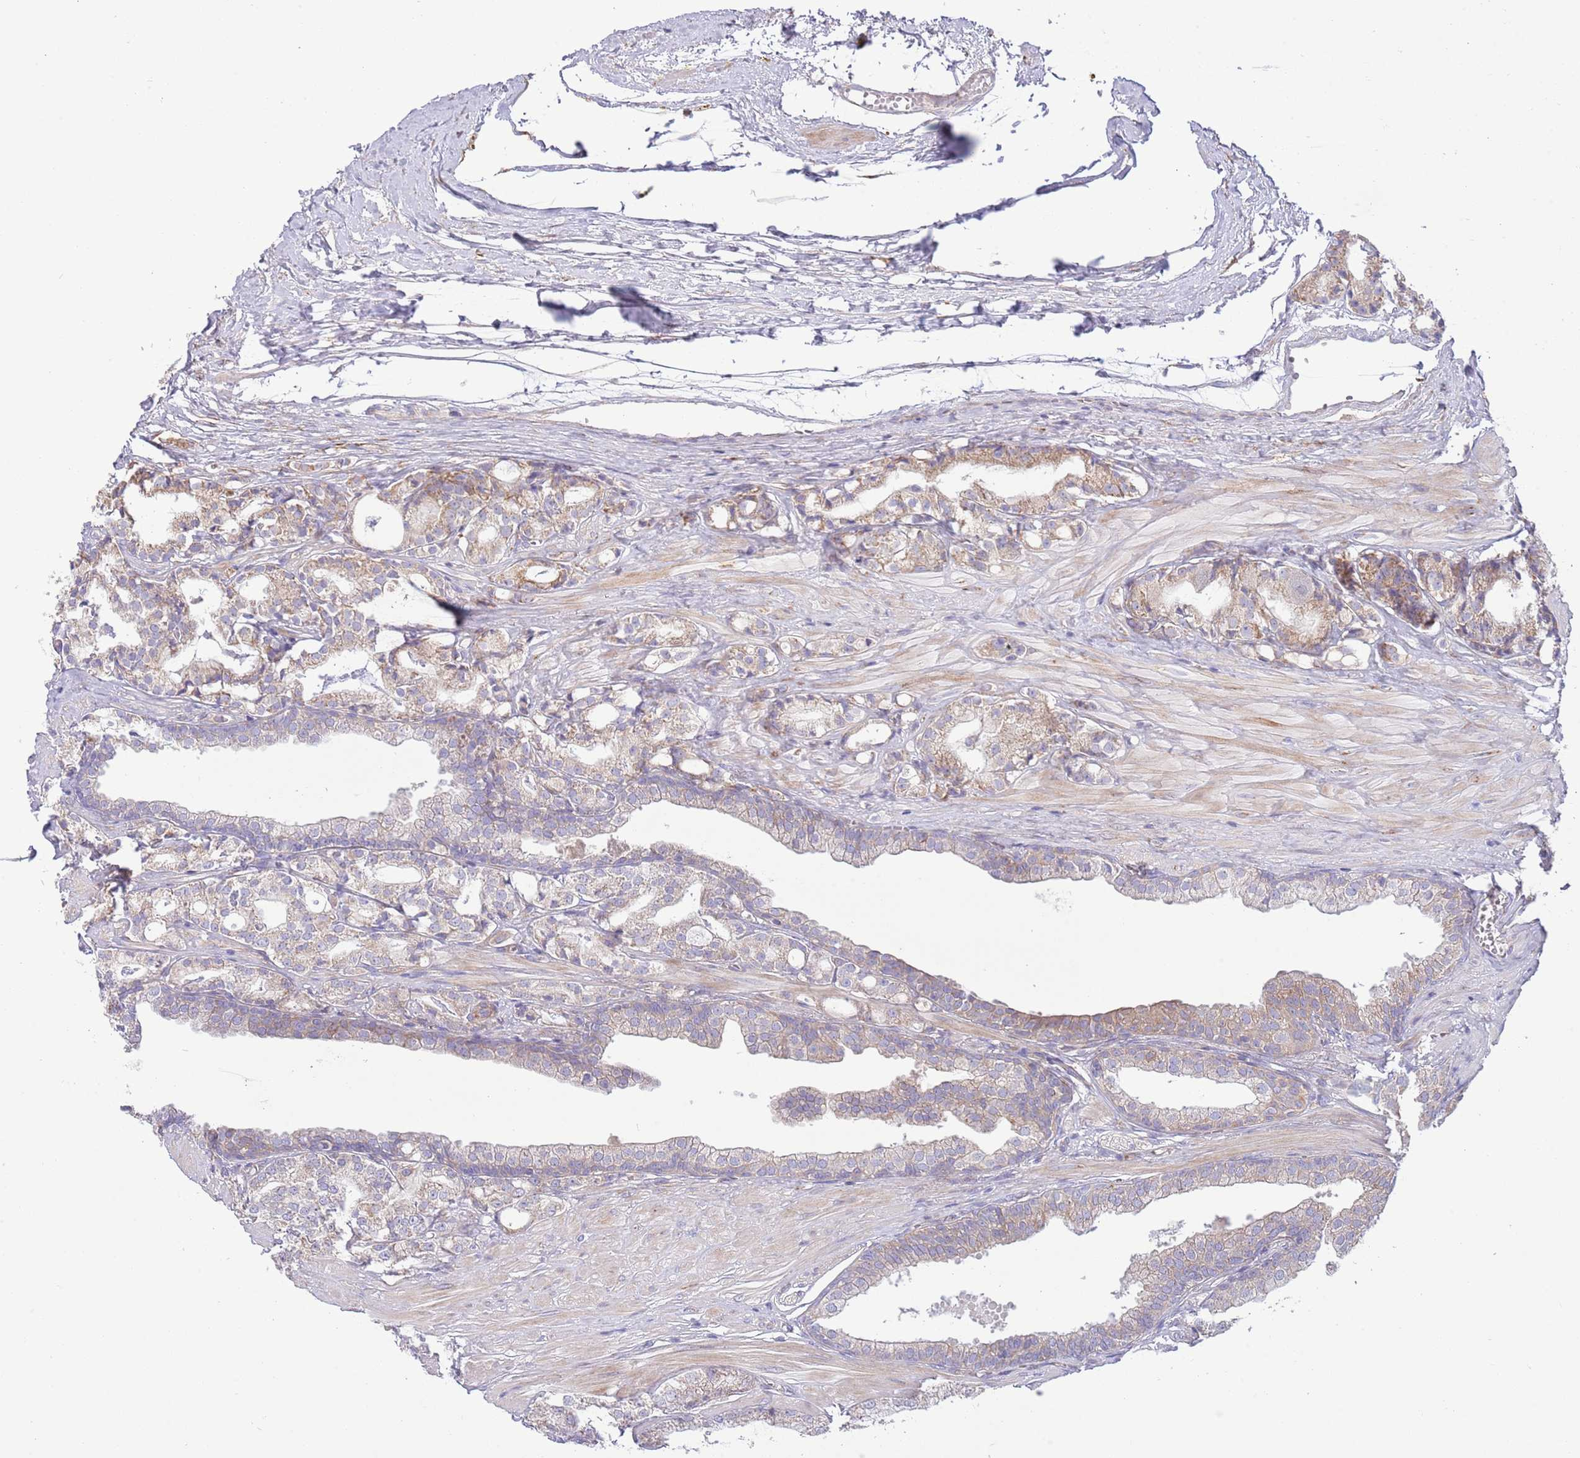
{"staining": {"intensity": "moderate", "quantity": "<25%", "location": "cytoplasmic/membranous"}, "tissue": "prostate cancer", "cell_type": "Tumor cells", "image_type": "cancer", "snomed": [{"axis": "morphology", "description": "Adenocarcinoma, High grade"}, {"axis": "topography", "description": "Prostate"}], "caption": "A brown stain highlights moderate cytoplasmic/membranous expression of a protein in prostate cancer (high-grade adenocarcinoma) tumor cells.", "gene": "TOMM5", "patient": {"sex": "male", "age": 71}}